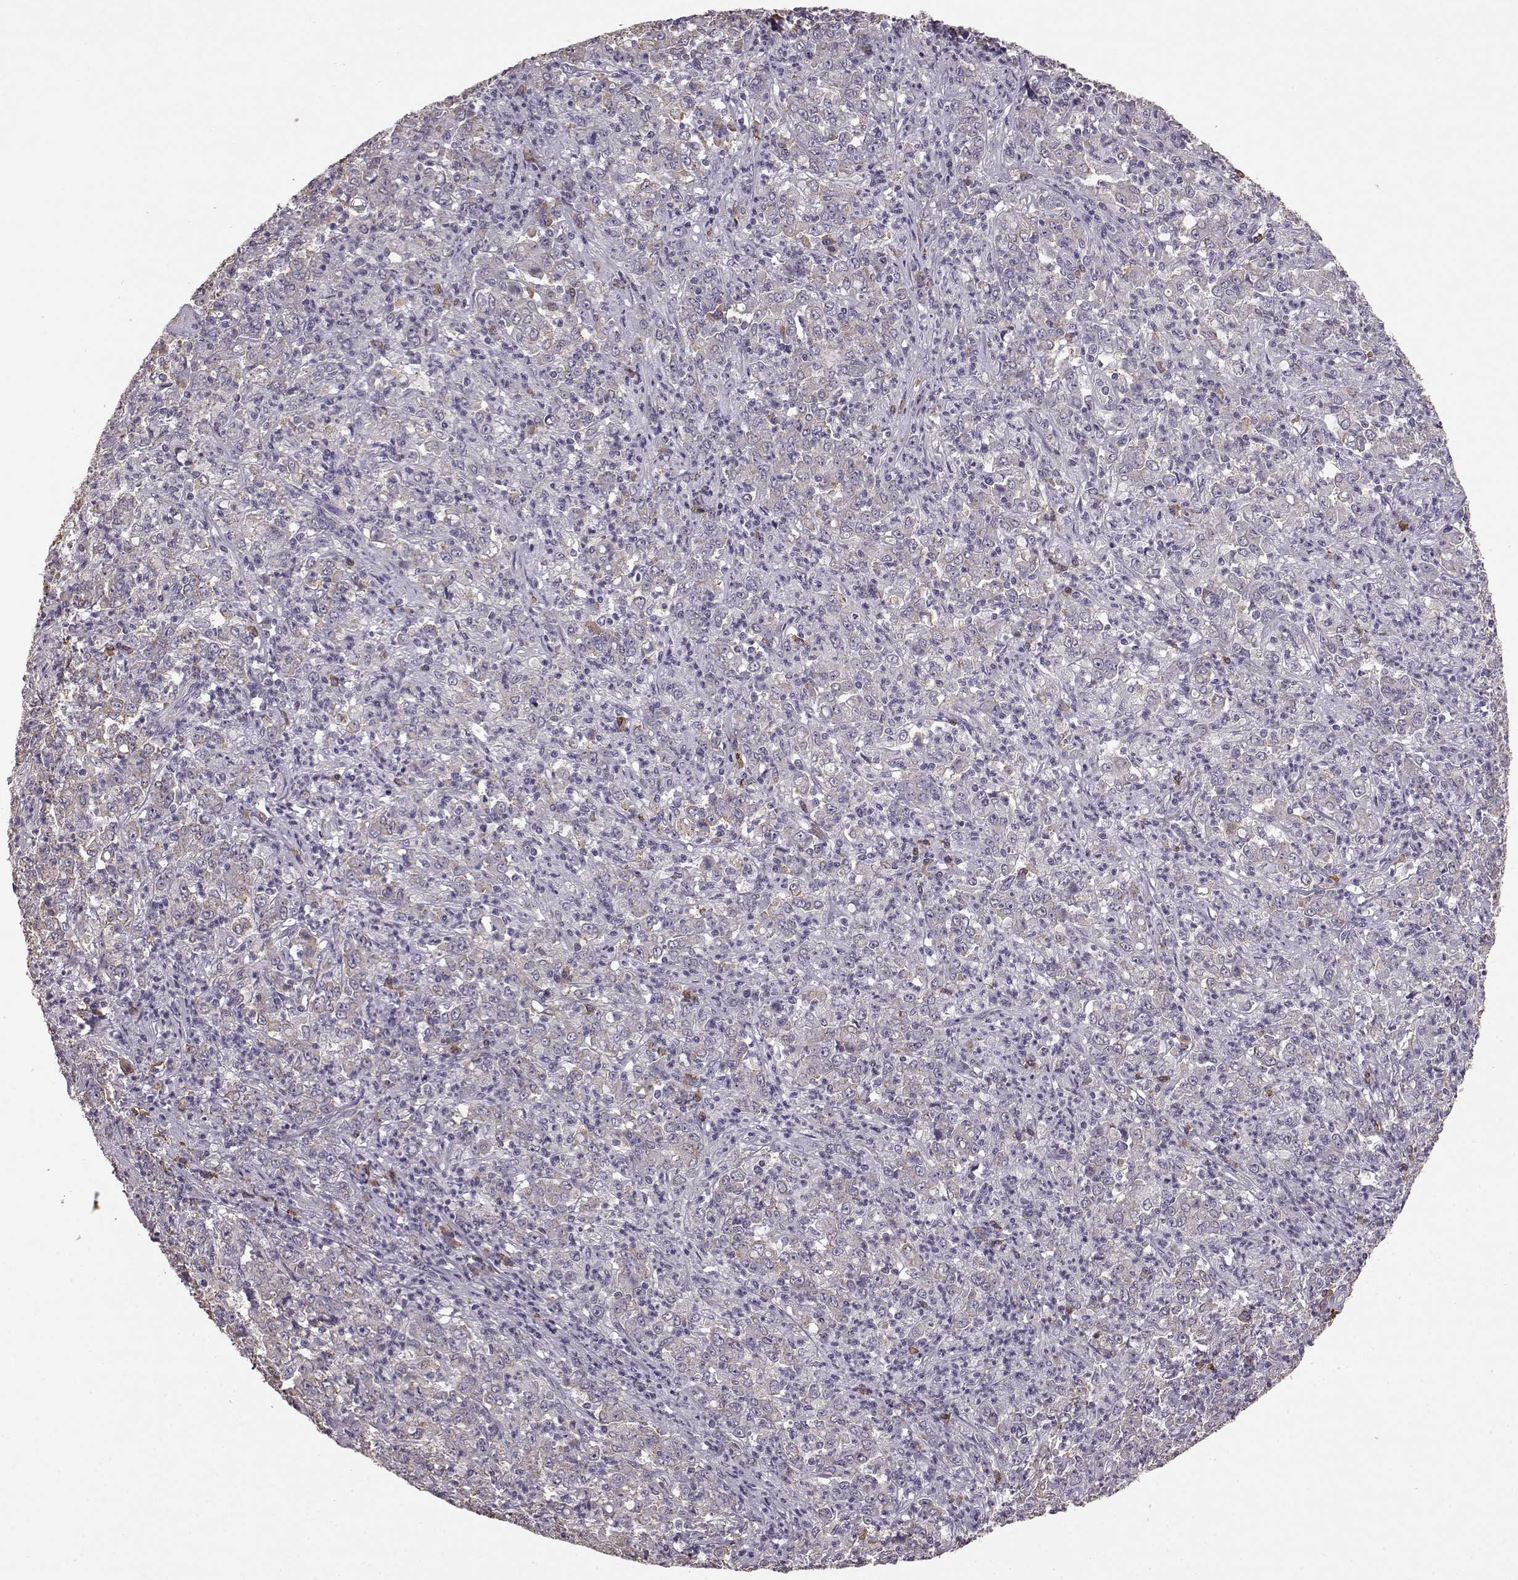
{"staining": {"intensity": "weak", "quantity": "<25%", "location": "cytoplasmic/membranous"}, "tissue": "stomach cancer", "cell_type": "Tumor cells", "image_type": "cancer", "snomed": [{"axis": "morphology", "description": "Adenocarcinoma, NOS"}, {"axis": "topography", "description": "Stomach, lower"}], "caption": "High magnification brightfield microscopy of stomach cancer stained with DAB (3,3'-diaminobenzidine) (brown) and counterstained with hematoxylin (blue): tumor cells show no significant expression.", "gene": "GABRG3", "patient": {"sex": "female", "age": 71}}